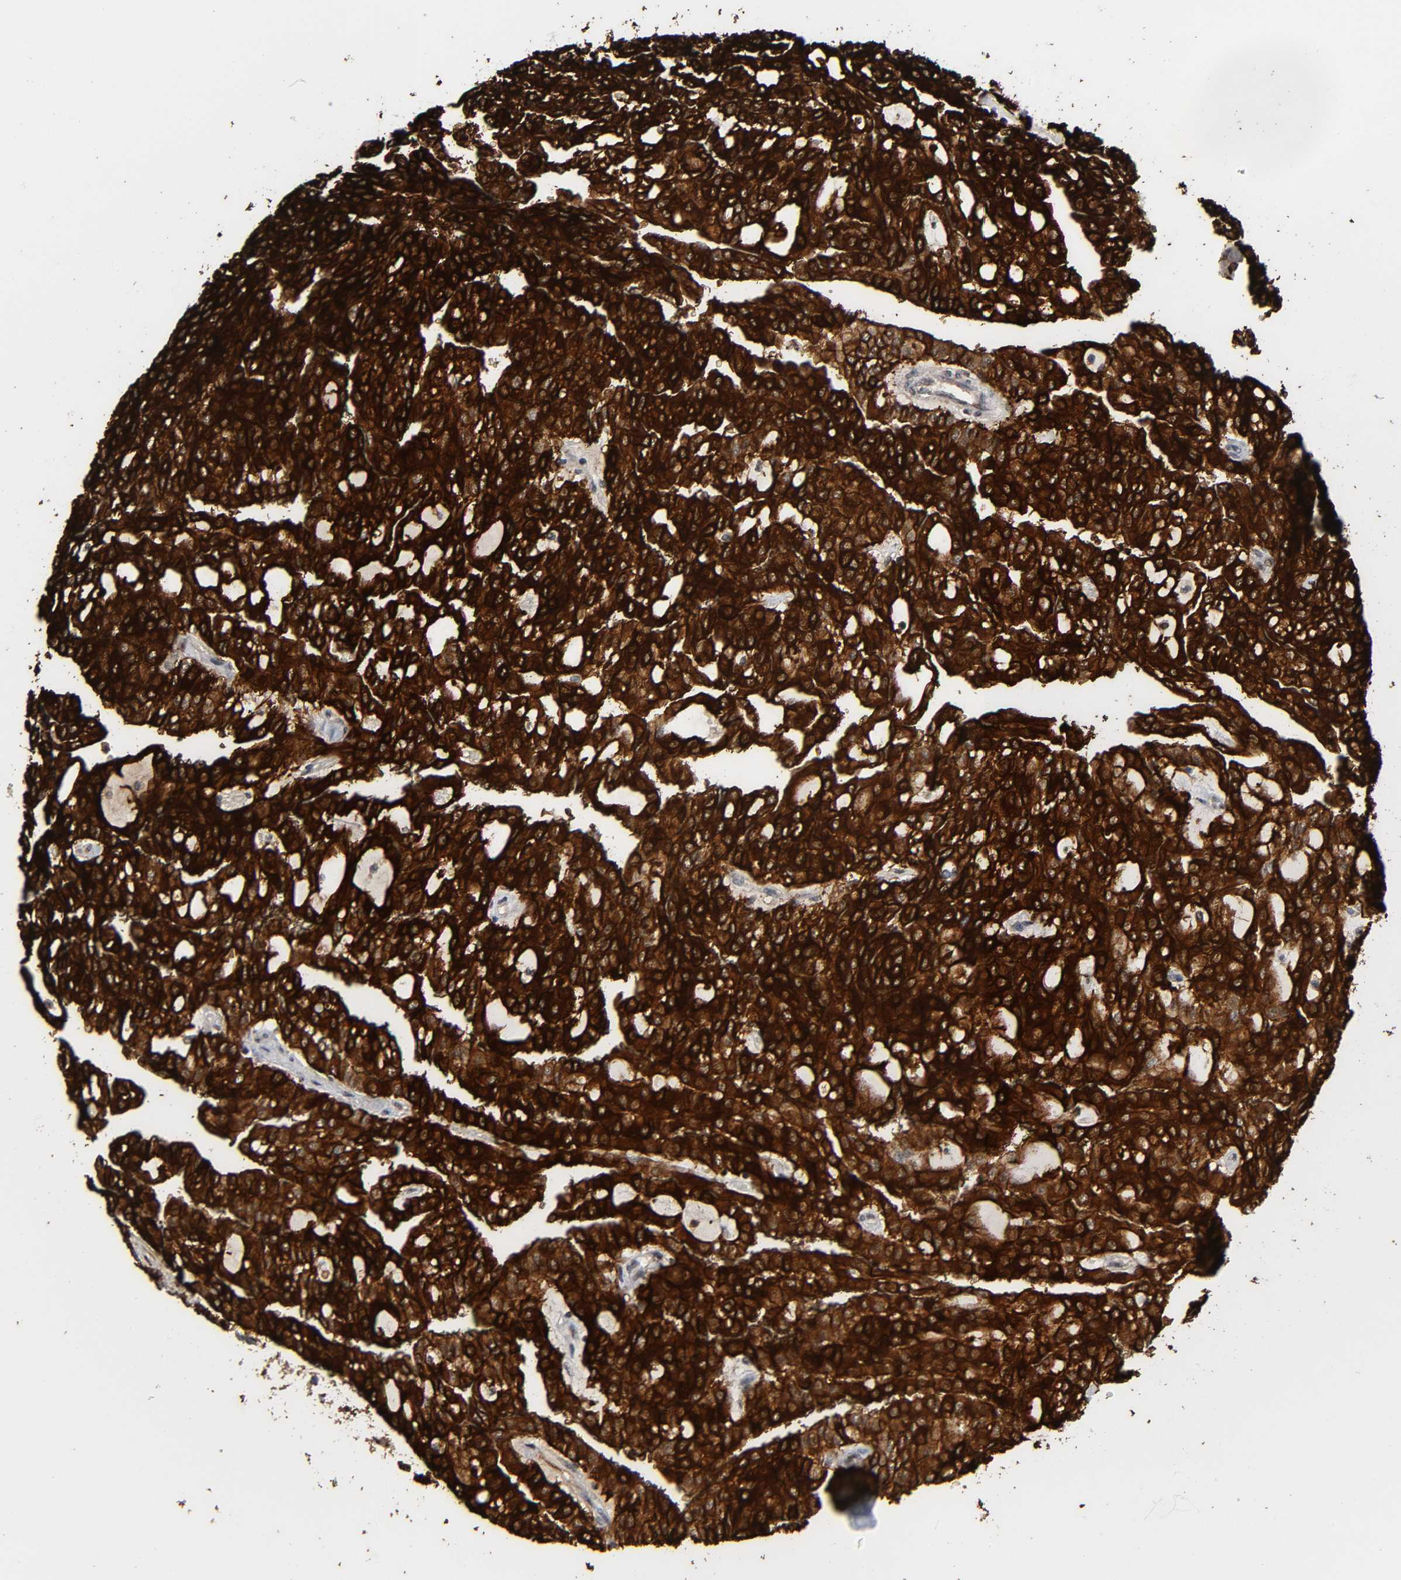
{"staining": {"intensity": "strong", "quantity": ">75%", "location": "cytoplasmic/membranous"}, "tissue": "renal cancer", "cell_type": "Tumor cells", "image_type": "cancer", "snomed": [{"axis": "morphology", "description": "Adenocarcinoma, NOS"}, {"axis": "topography", "description": "Kidney"}], "caption": "Renal cancer stained with a protein marker exhibits strong staining in tumor cells.", "gene": "AHNAK2", "patient": {"sex": "male", "age": 63}}